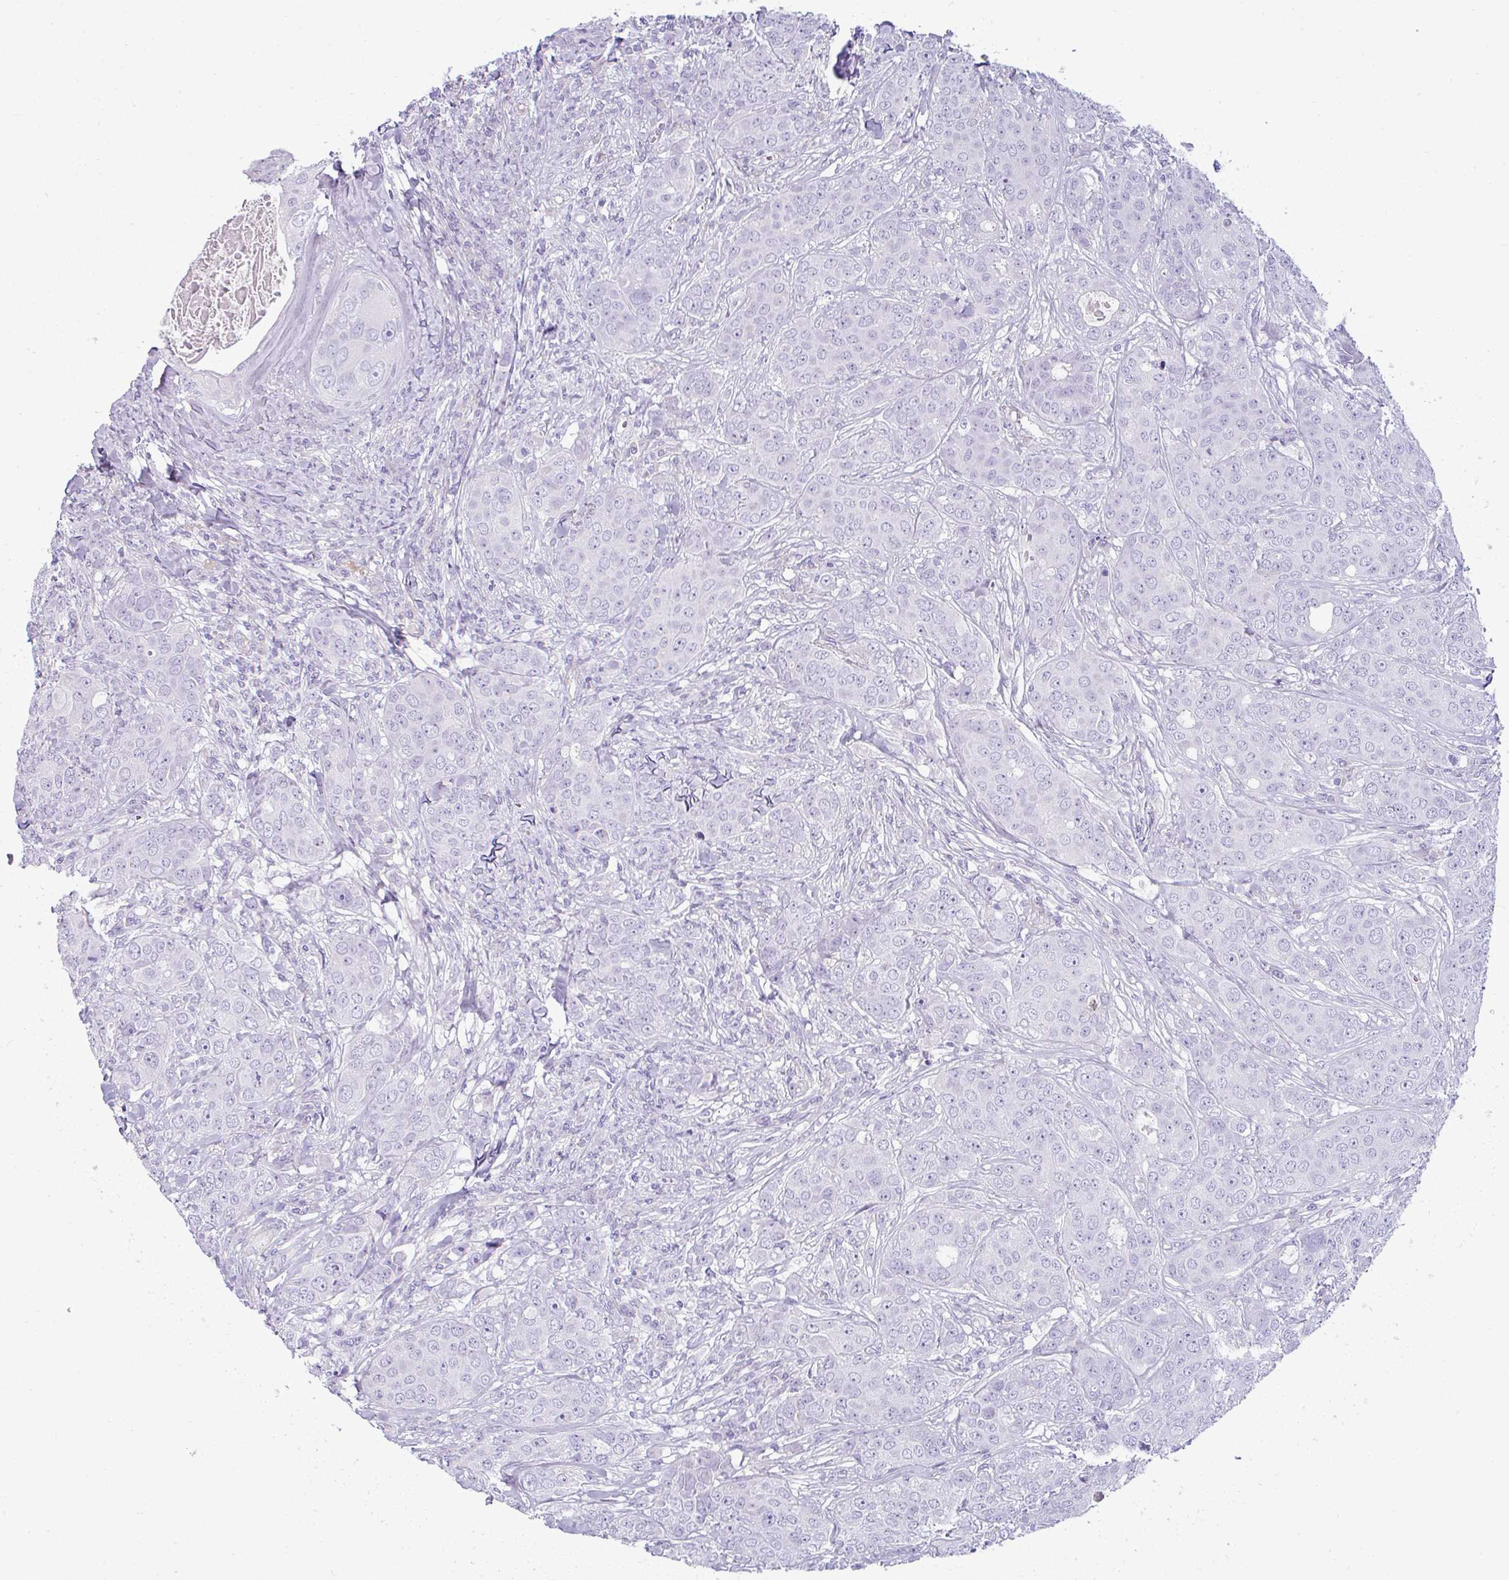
{"staining": {"intensity": "negative", "quantity": "none", "location": "none"}, "tissue": "breast cancer", "cell_type": "Tumor cells", "image_type": "cancer", "snomed": [{"axis": "morphology", "description": "Duct carcinoma"}, {"axis": "topography", "description": "Breast"}], "caption": "Breast infiltrating ductal carcinoma was stained to show a protein in brown. There is no significant positivity in tumor cells. (DAB immunohistochemistry with hematoxylin counter stain).", "gene": "VCX2", "patient": {"sex": "female", "age": 43}}